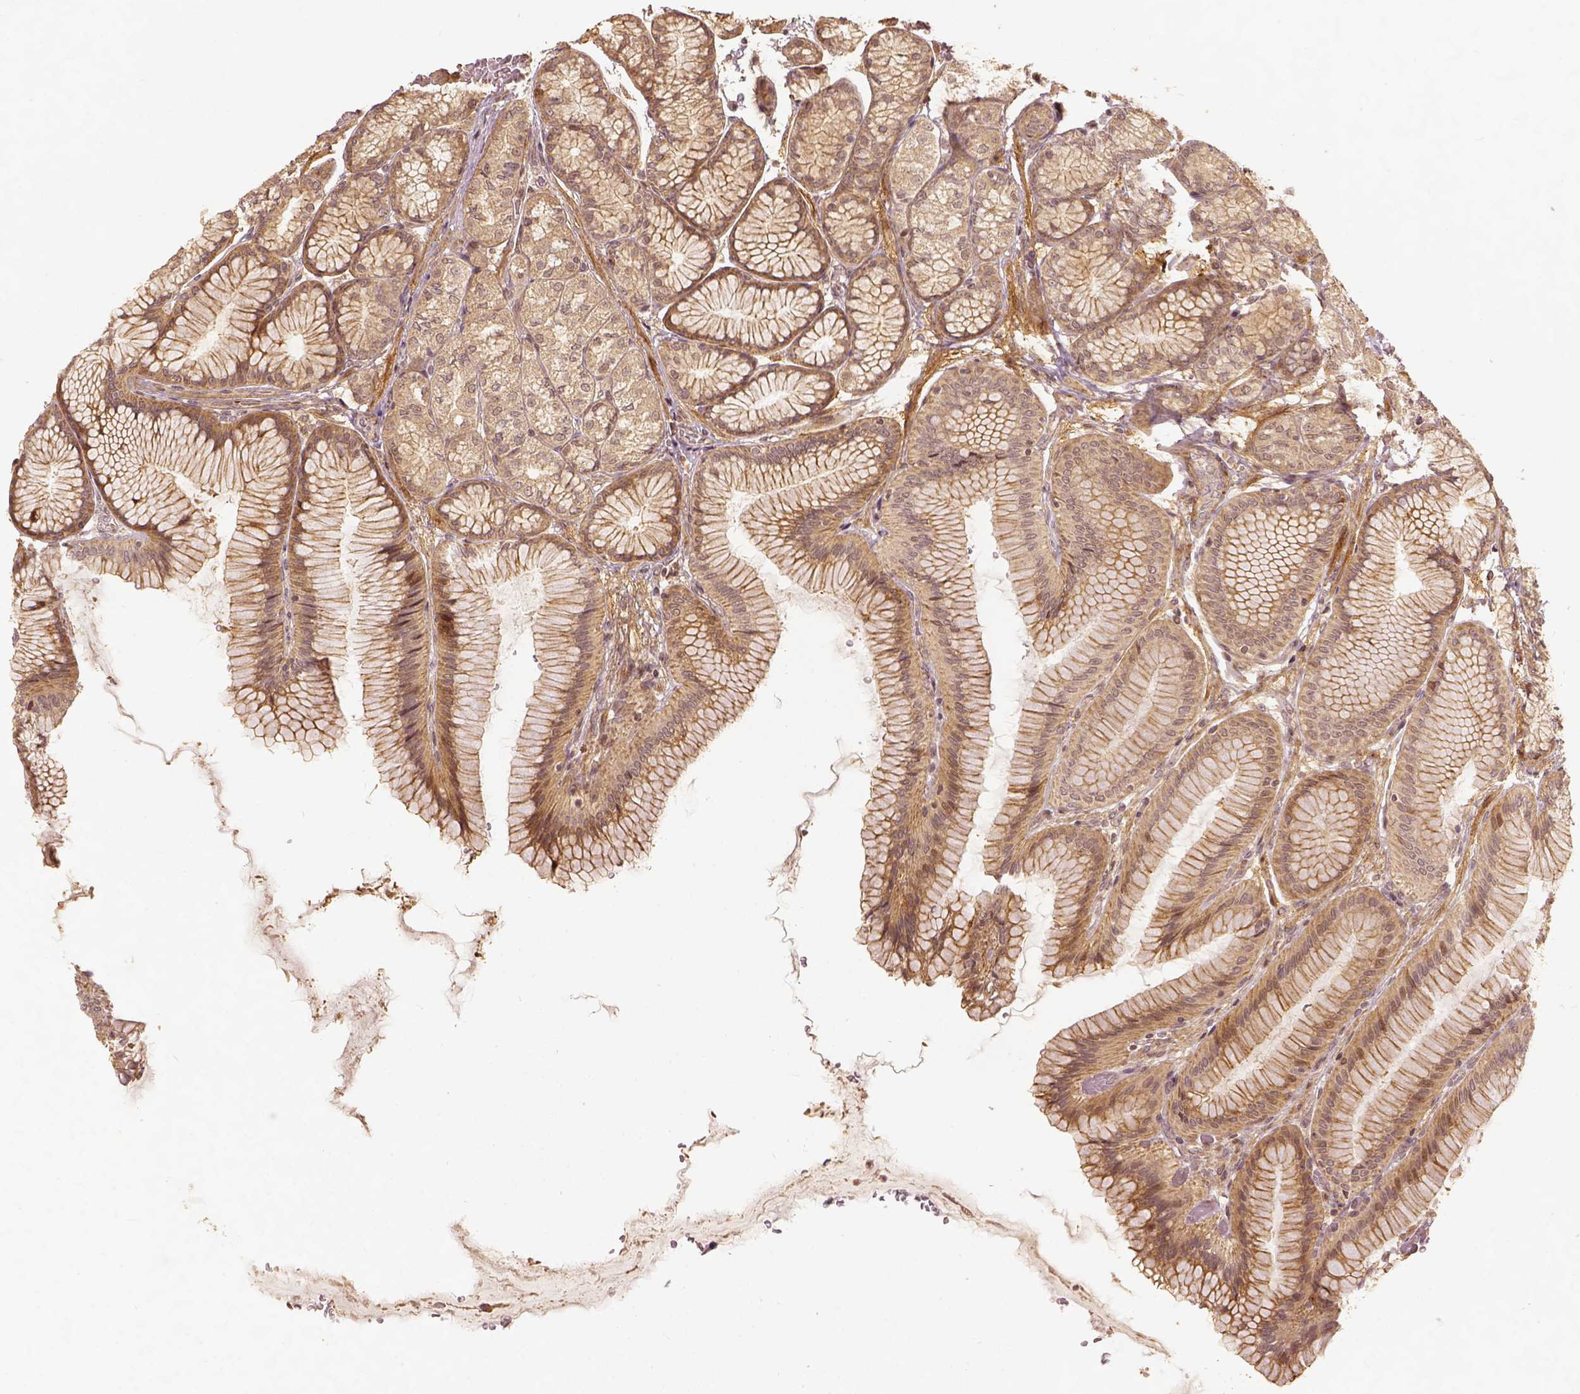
{"staining": {"intensity": "moderate", "quantity": ">75%", "location": "cytoplasmic/membranous,nuclear"}, "tissue": "stomach", "cell_type": "Glandular cells", "image_type": "normal", "snomed": [{"axis": "morphology", "description": "Normal tissue, NOS"}, {"axis": "morphology", "description": "Adenocarcinoma, NOS"}, {"axis": "morphology", "description": "Adenocarcinoma, High grade"}, {"axis": "topography", "description": "Stomach, upper"}, {"axis": "topography", "description": "Stomach"}], "caption": "About >75% of glandular cells in unremarkable human stomach show moderate cytoplasmic/membranous,nuclear protein positivity as visualized by brown immunohistochemical staining.", "gene": "VEGFA", "patient": {"sex": "female", "age": 65}}